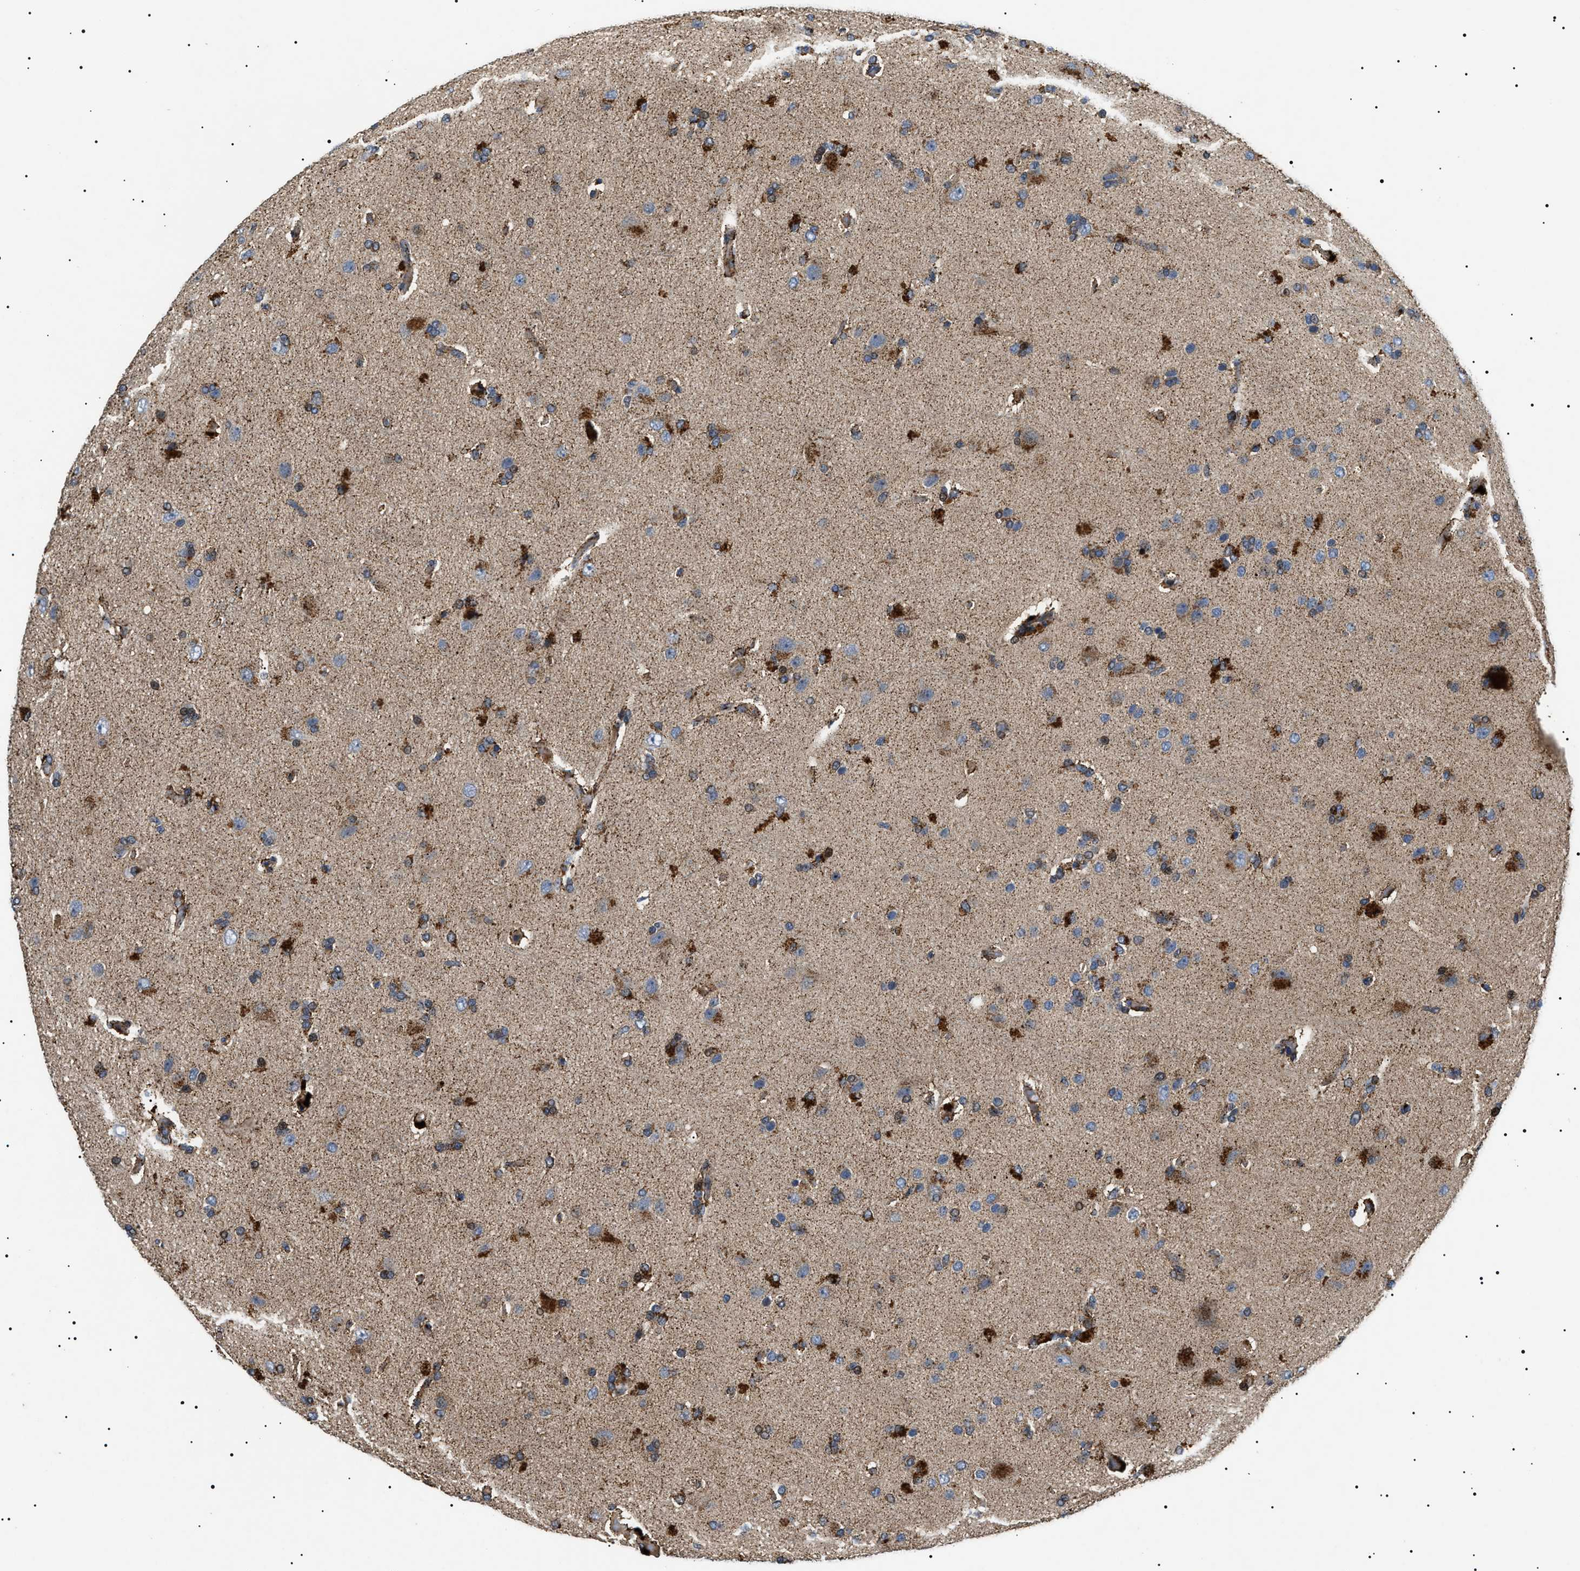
{"staining": {"intensity": "moderate", "quantity": ">75%", "location": "cytoplasmic/membranous"}, "tissue": "glioma", "cell_type": "Tumor cells", "image_type": "cancer", "snomed": [{"axis": "morphology", "description": "Glioma, malignant, High grade"}, {"axis": "topography", "description": "Brain"}], "caption": "High-magnification brightfield microscopy of glioma stained with DAB (3,3'-diaminobenzidine) (brown) and counterstained with hematoxylin (blue). tumor cells exhibit moderate cytoplasmic/membranous expression is appreciated in about>75% of cells. (IHC, brightfield microscopy, high magnification).", "gene": "OXSM", "patient": {"sex": "male", "age": 72}}